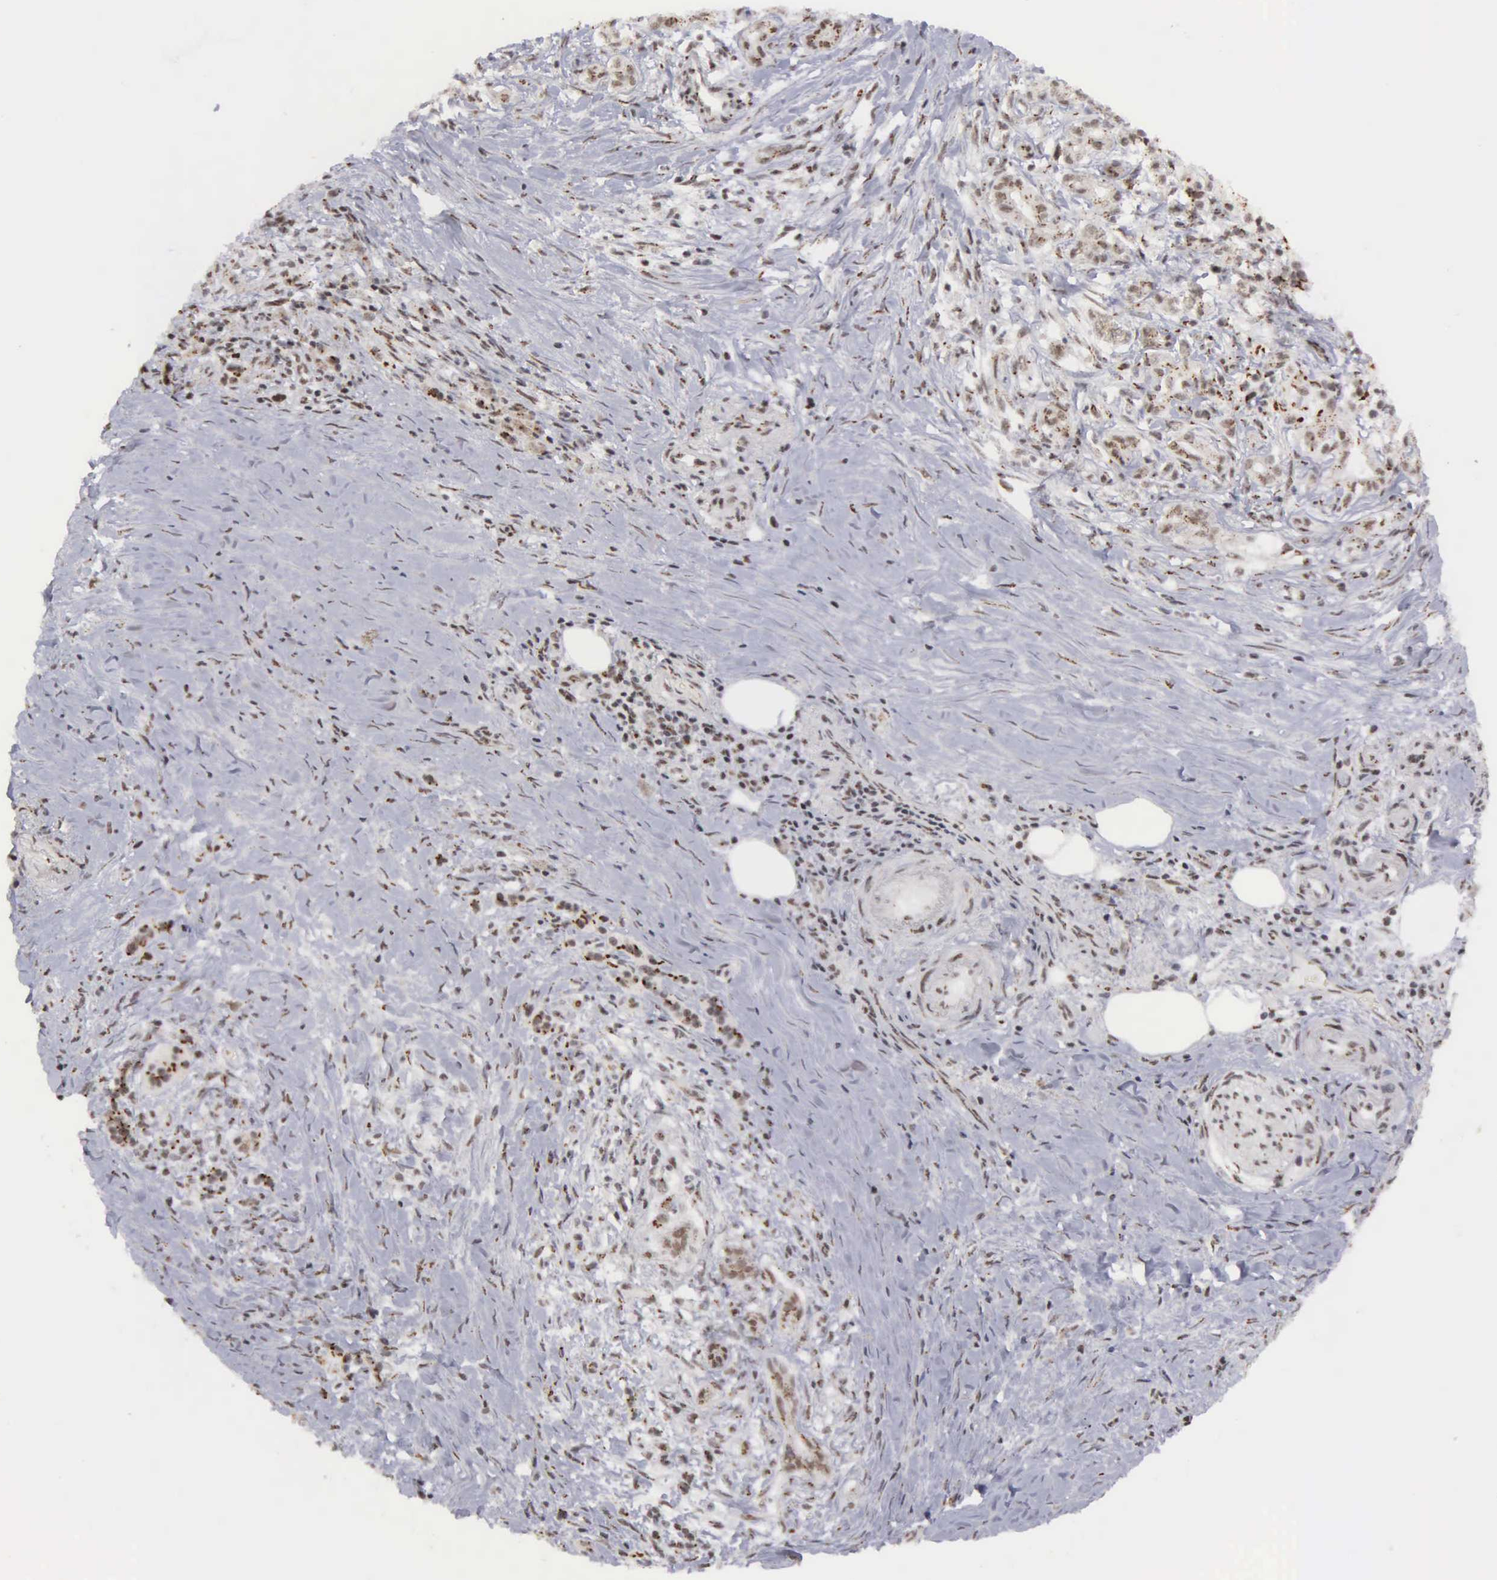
{"staining": {"intensity": "moderate", "quantity": "25%-75%", "location": "cytoplasmic/membranous,nuclear"}, "tissue": "pancreatic cancer", "cell_type": "Tumor cells", "image_type": "cancer", "snomed": [{"axis": "morphology", "description": "Adenocarcinoma, NOS"}, {"axis": "topography", "description": "Pancreas"}], "caption": "The immunohistochemical stain labels moderate cytoplasmic/membranous and nuclear positivity in tumor cells of adenocarcinoma (pancreatic) tissue. Nuclei are stained in blue.", "gene": "GTF2A1", "patient": {"sex": "male", "age": 59}}